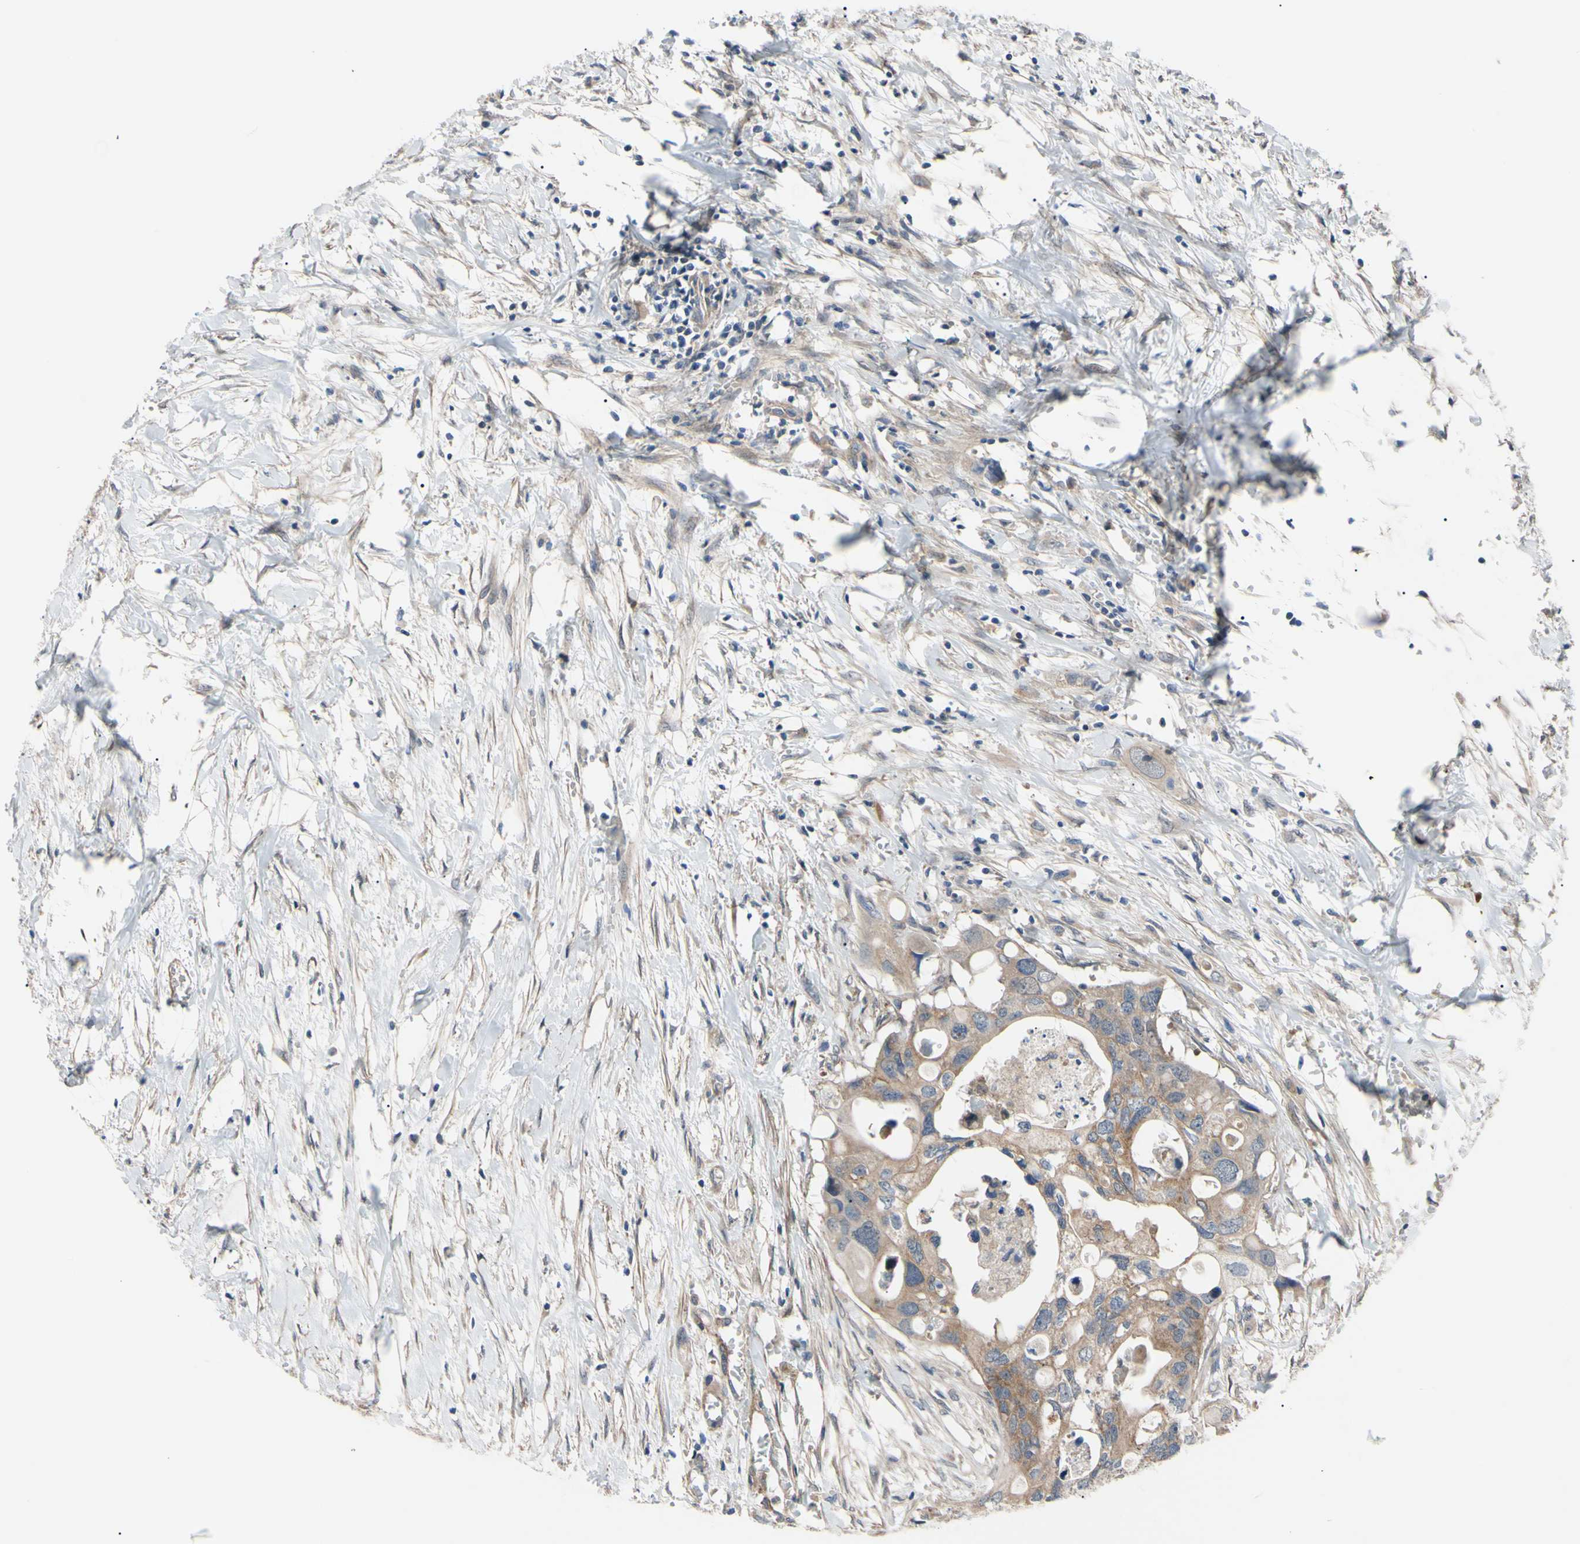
{"staining": {"intensity": "moderate", "quantity": ">75%", "location": "cytoplasmic/membranous"}, "tissue": "colorectal cancer", "cell_type": "Tumor cells", "image_type": "cancer", "snomed": [{"axis": "morphology", "description": "Adenocarcinoma, NOS"}, {"axis": "topography", "description": "Colon"}], "caption": "Immunohistochemical staining of colorectal adenocarcinoma shows moderate cytoplasmic/membranous protein expression in about >75% of tumor cells.", "gene": "SVIL", "patient": {"sex": "female", "age": 57}}